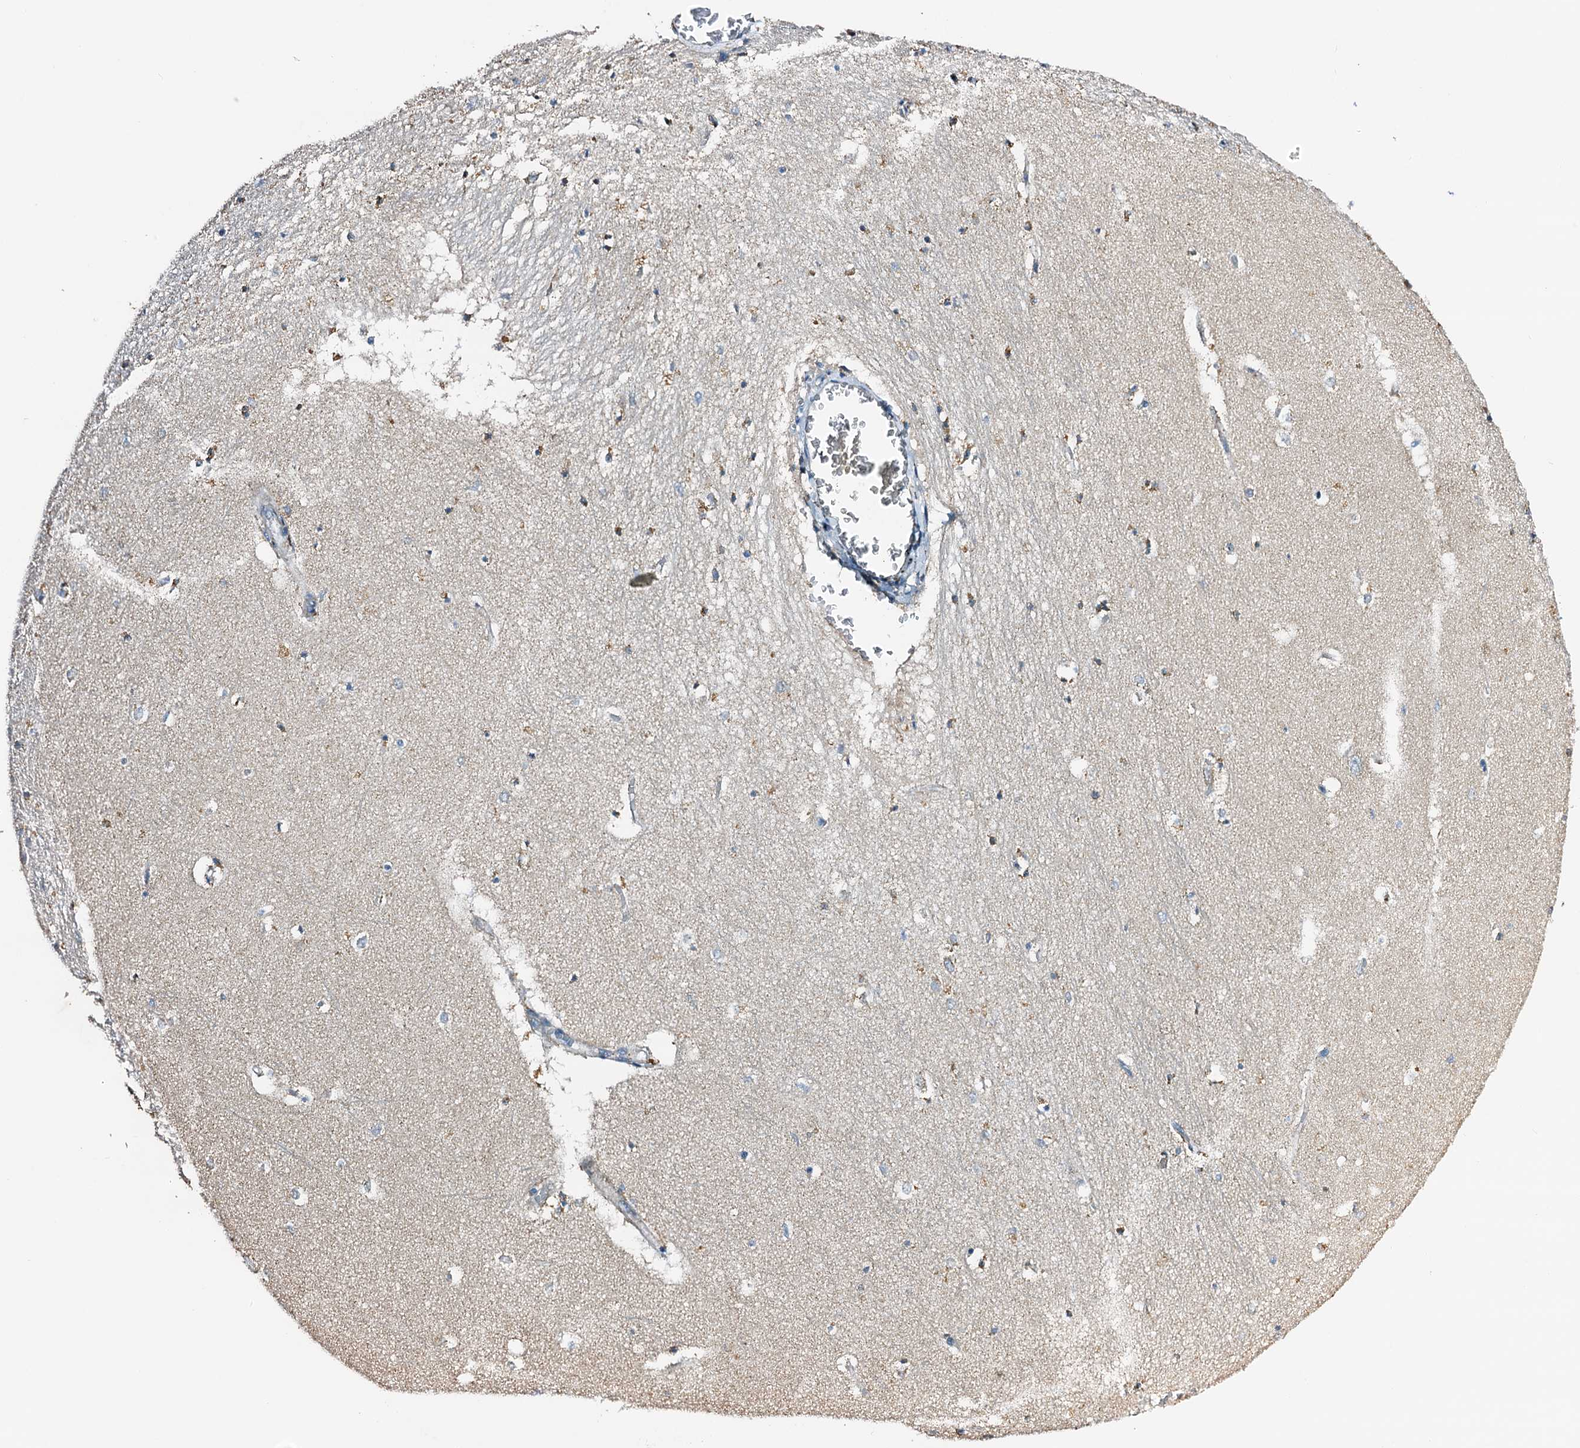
{"staining": {"intensity": "moderate", "quantity": "<25%", "location": "cytoplasmic/membranous"}, "tissue": "hippocampus", "cell_type": "Glial cells", "image_type": "normal", "snomed": [{"axis": "morphology", "description": "Normal tissue, NOS"}, {"axis": "topography", "description": "Hippocampus"}], "caption": "IHC histopathology image of normal hippocampus: human hippocampus stained using IHC shows low levels of moderate protein expression localized specifically in the cytoplasmic/membranous of glial cells, appearing as a cytoplasmic/membranous brown color.", "gene": "POC1A", "patient": {"sex": "female", "age": 64}}